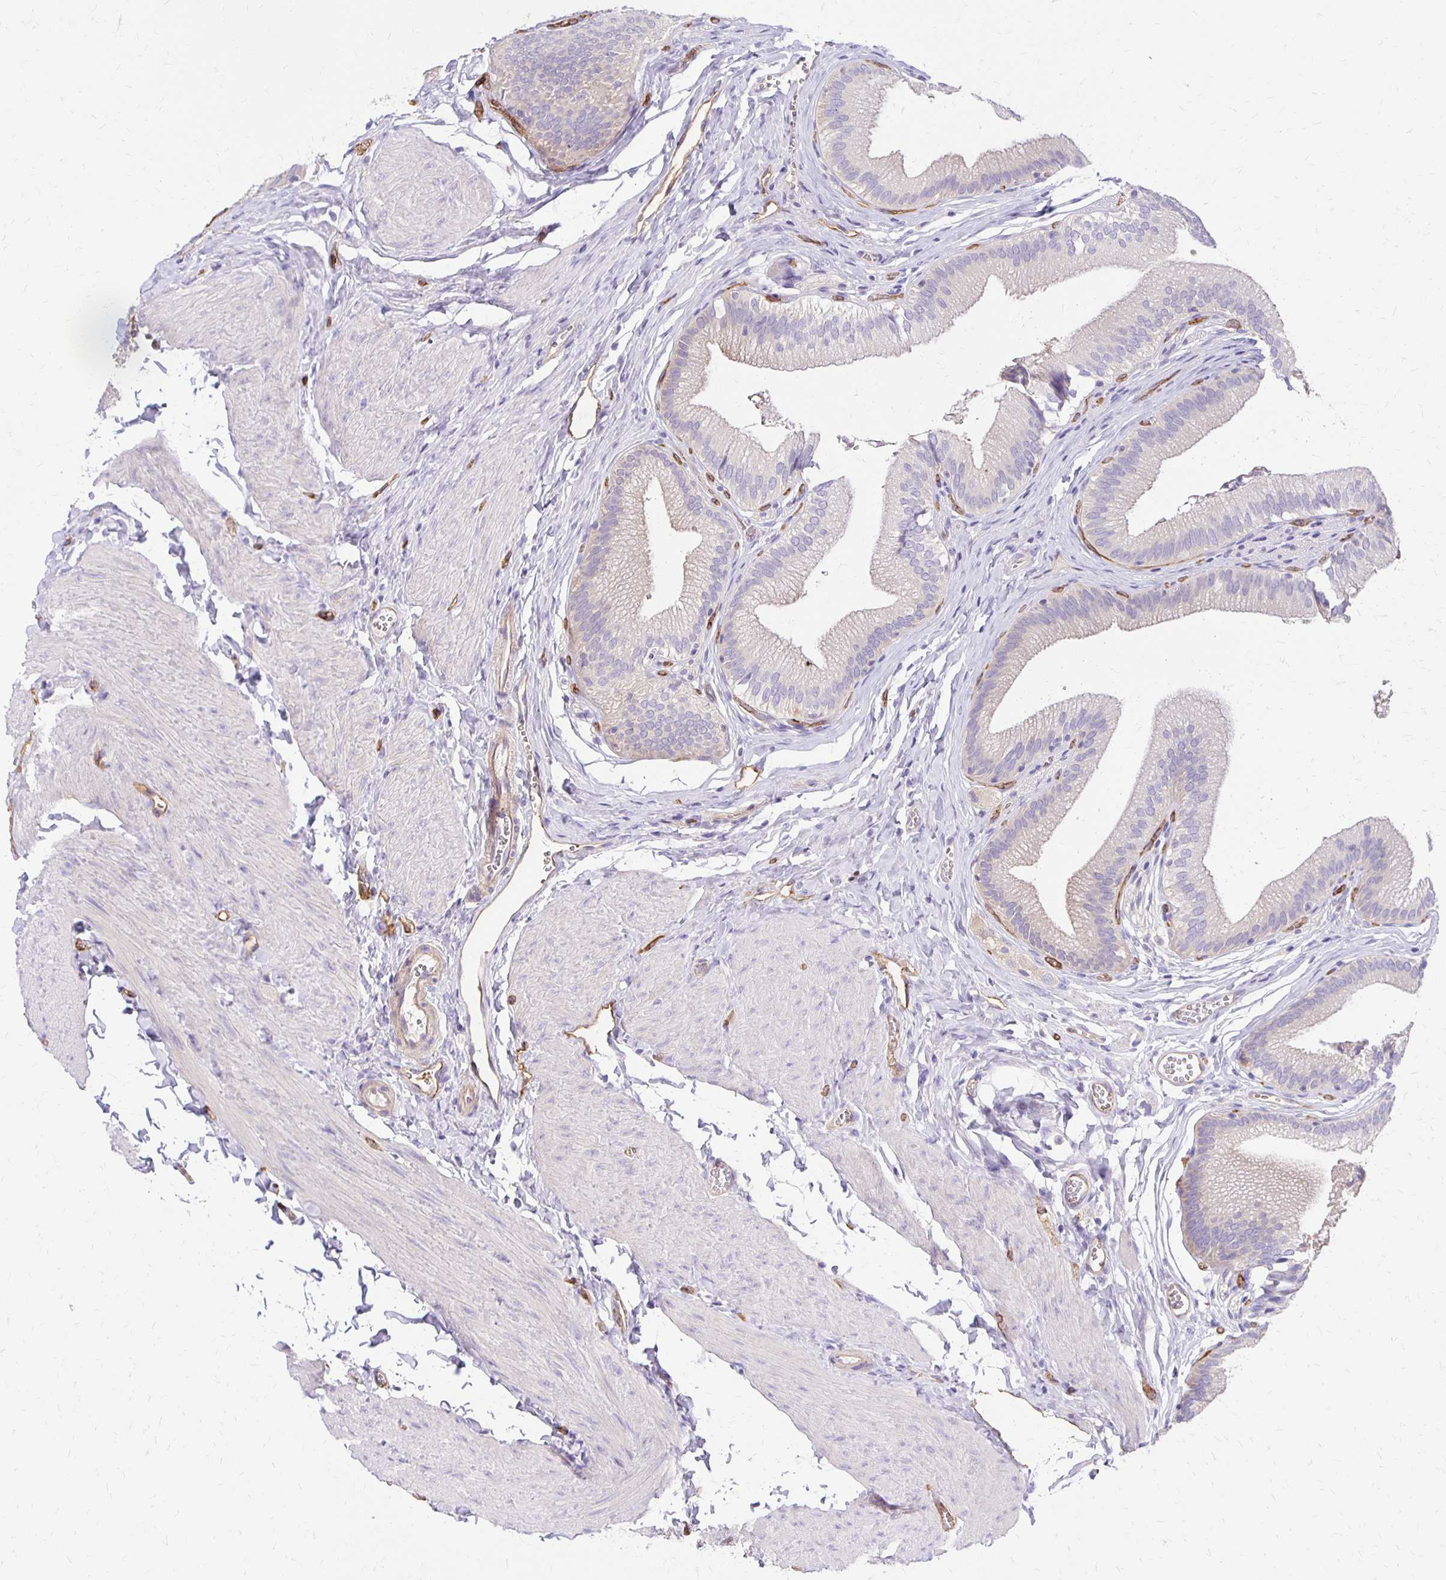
{"staining": {"intensity": "weak", "quantity": "25%-75%", "location": "cytoplasmic/membranous"}, "tissue": "gallbladder", "cell_type": "Glandular cells", "image_type": "normal", "snomed": [{"axis": "morphology", "description": "Normal tissue, NOS"}, {"axis": "topography", "description": "Gallbladder"}, {"axis": "topography", "description": "Peripheral nerve tissue"}], "caption": "Immunohistochemical staining of benign gallbladder reveals weak cytoplasmic/membranous protein expression in about 25%-75% of glandular cells.", "gene": "TTYH1", "patient": {"sex": "male", "age": 17}}